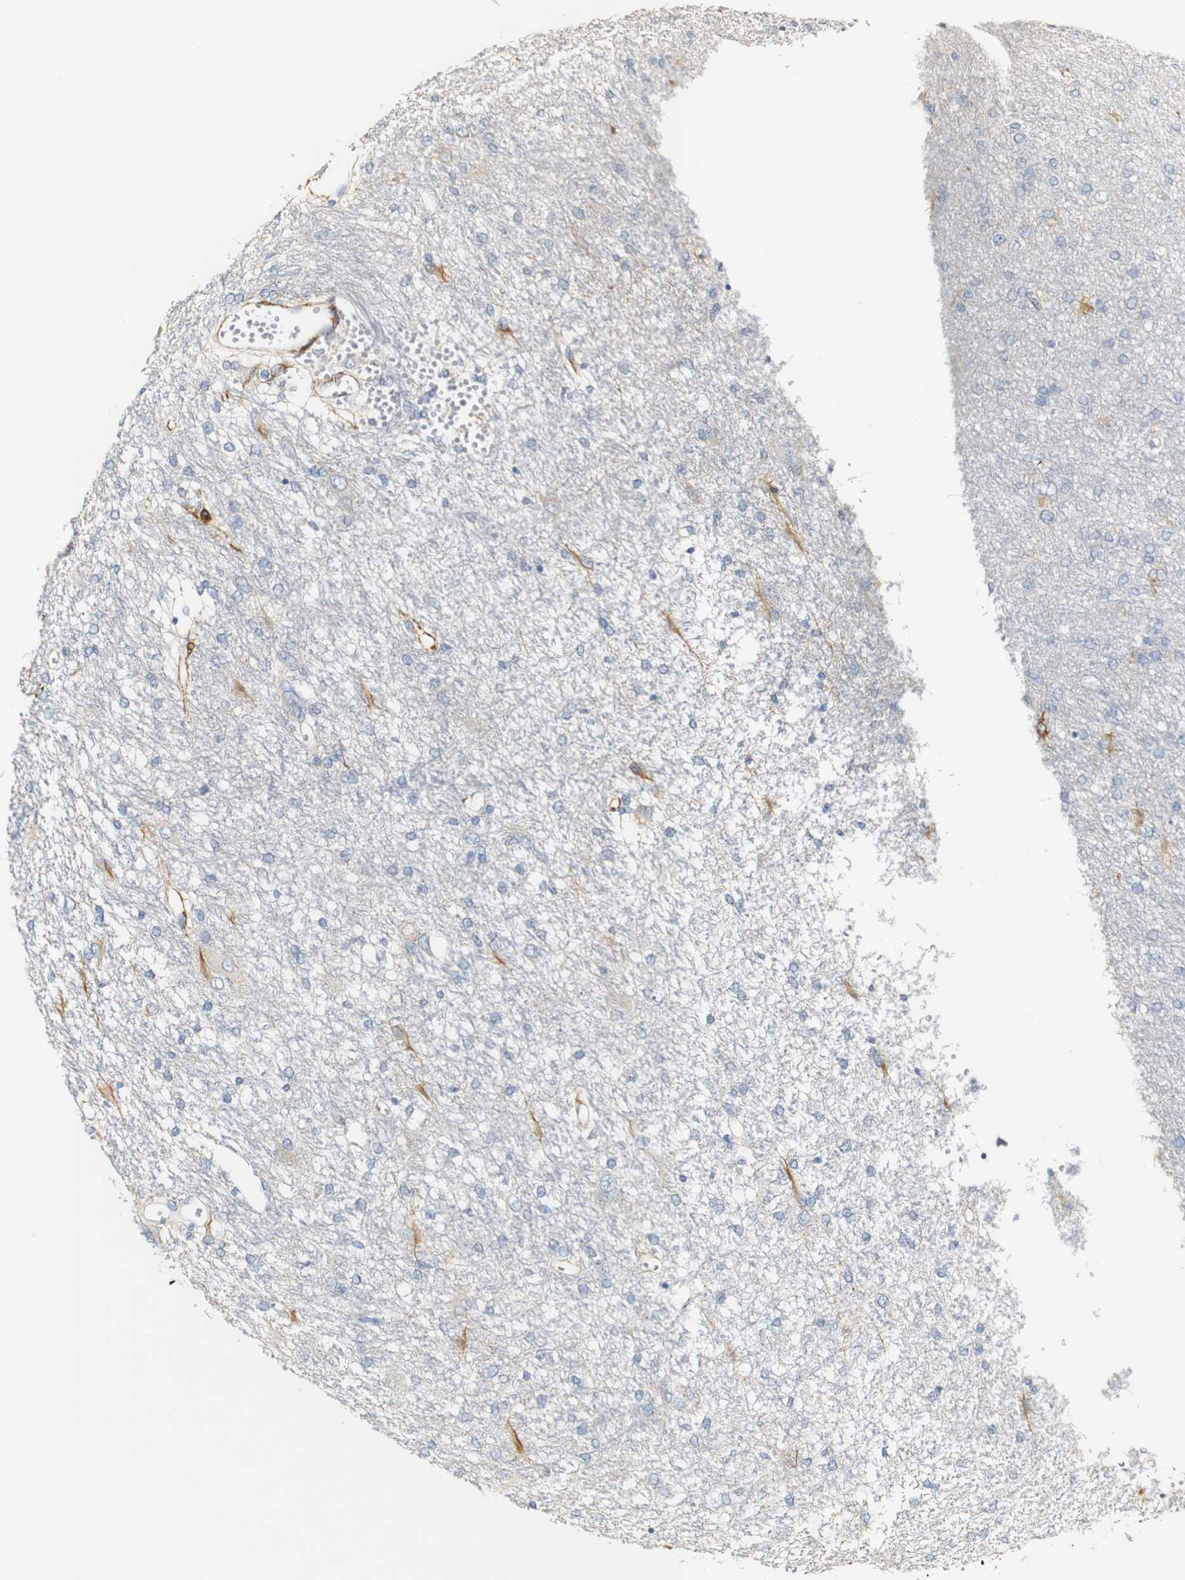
{"staining": {"intensity": "negative", "quantity": "none", "location": "none"}, "tissue": "glioma", "cell_type": "Tumor cells", "image_type": "cancer", "snomed": [{"axis": "morphology", "description": "Glioma, malignant, High grade"}, {"axis": "topography", "description": "Brain"}], "caption": "Image shows no protein expression in tumor cells of malignant high-grade glioma tissue.", "gene": "FMO3", "patient": {"sex": "female", "age": 59}}